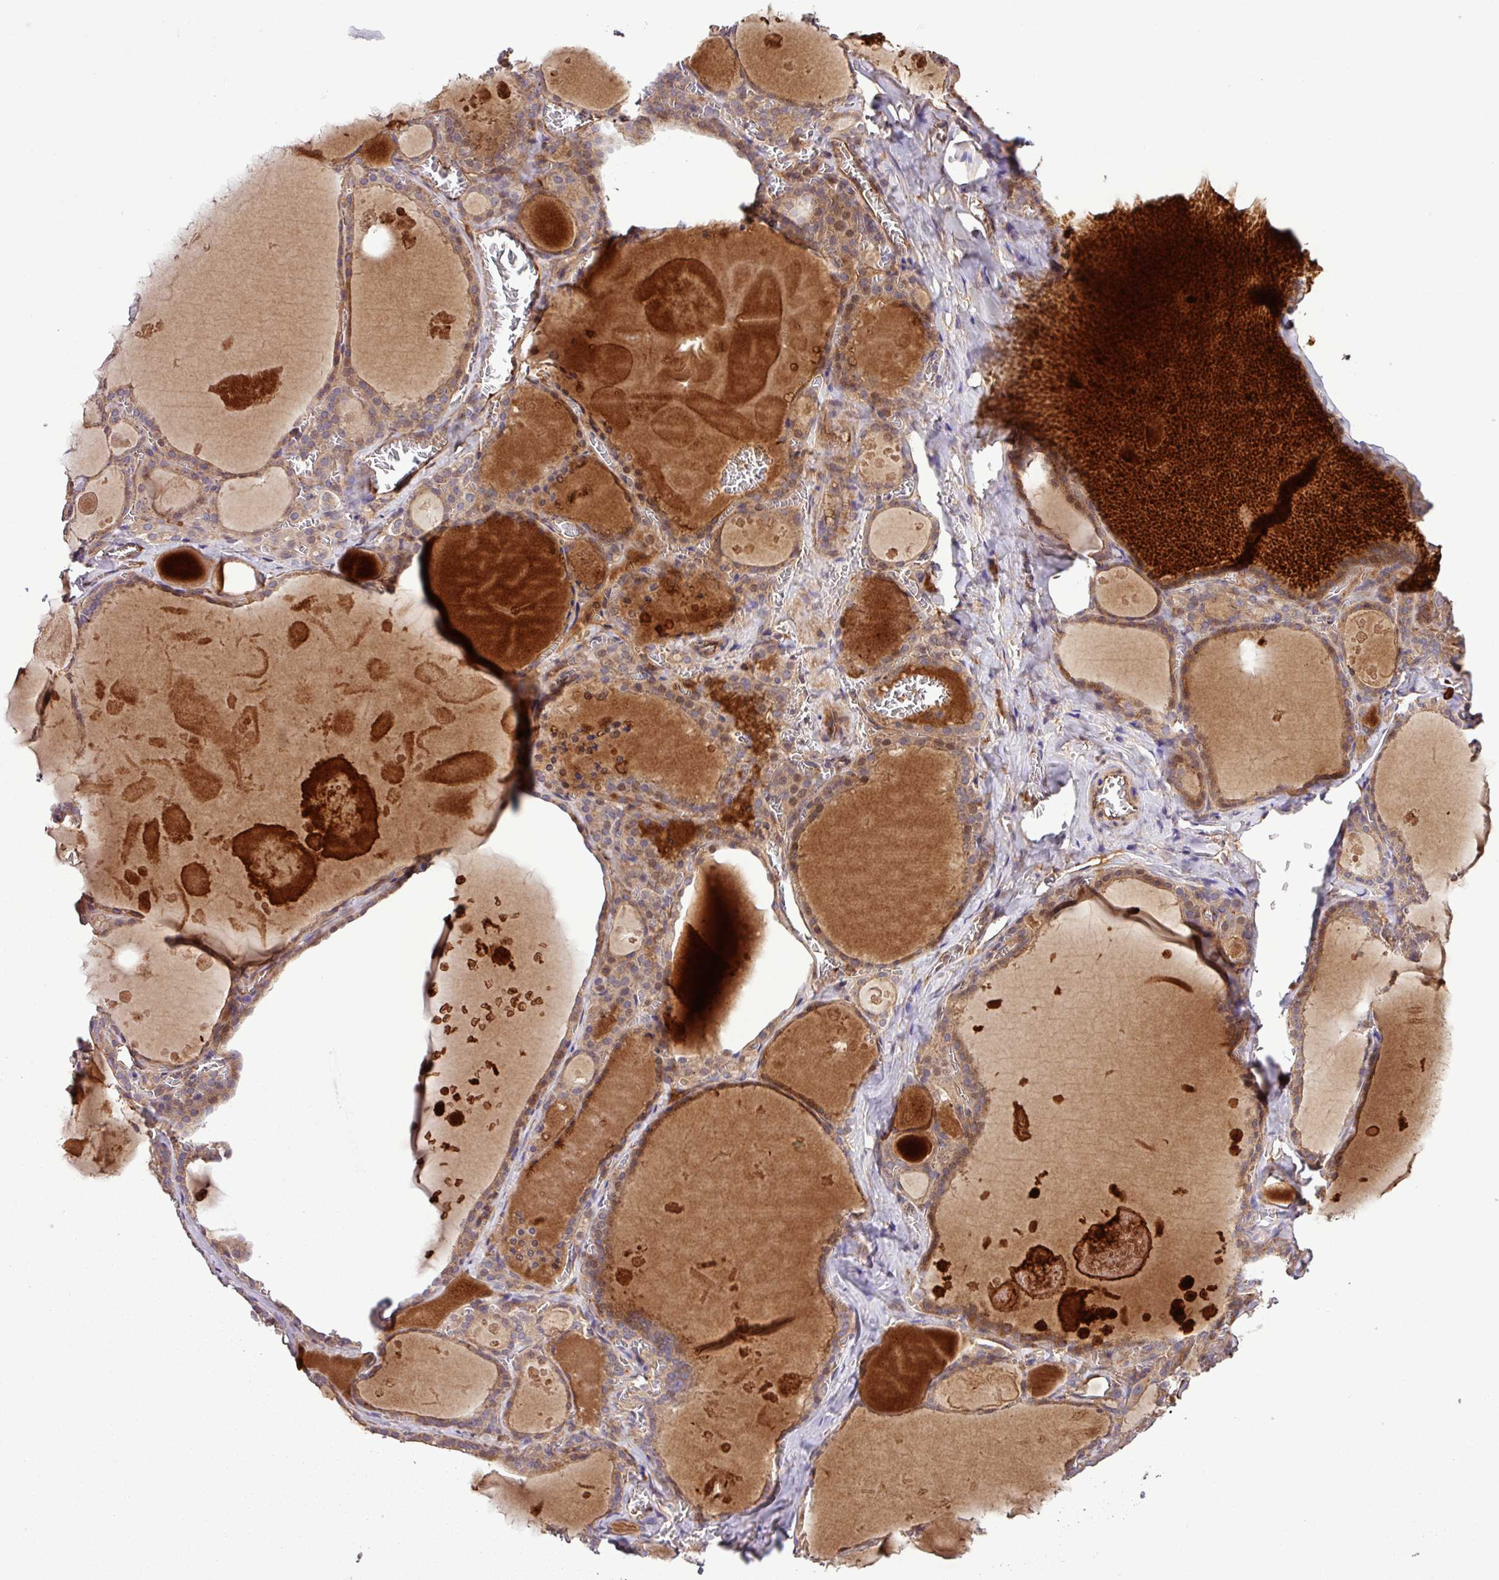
{"staining": {"intensity": "moderate", "quantity": ">75%", "location": "cytoplasmic/membranous"}, "tissue": "thyroid gland", "cell_type": "Glandular cells", "image_type": "normal", "snomed": [{"axis": "morphology", "description": "Normal tissue, NOS"}, {"axis": "topography", "description": "Thyroid gland"}], "caption": "Benign thyroid gland exhibits moderate cytoplasmic/membranous staining in approximately >75% of glandular cells The staining was performed using DAB (3,3'-diaminobenzidine) to visualize the protein expression in brown, while the nuclei were stained in blue with hematoxylin (Magnification: 20x)..", "gene": "ZNF266", "patient": {"sex": "male", "age": 56}}